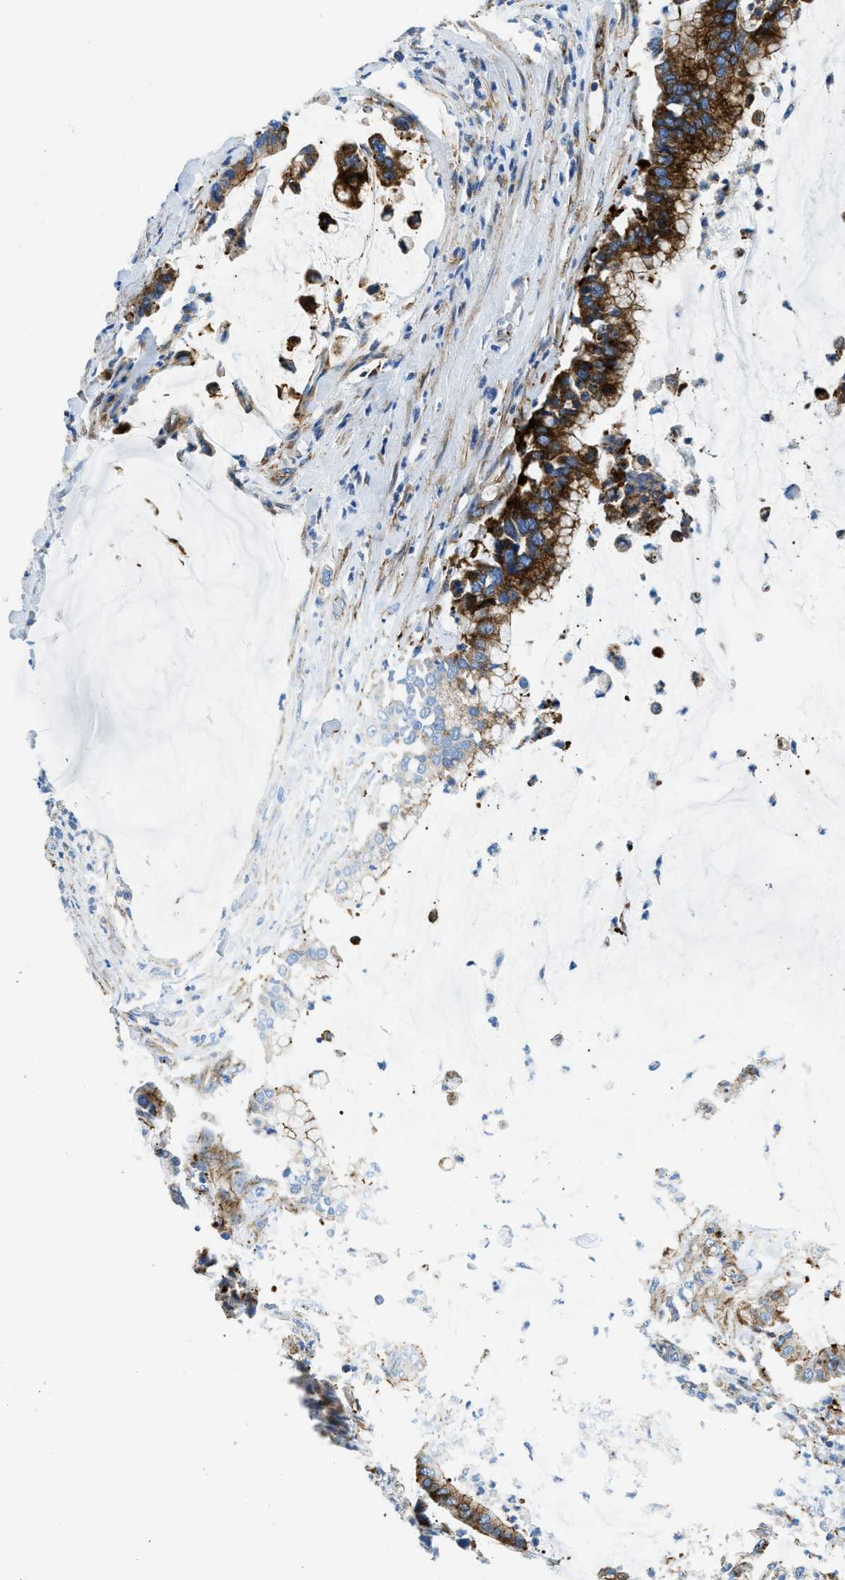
{"staining": {"intensity": "strong", "quantity": ">75%", "location": "cytoplasmic/membranous"}, "tissue": "pancreatic cancer", "cell_type": "Tumor cells", "image_type": "cancer", "snomed": [{"axis": "morphology", "description": "Adenocarcinoma, NOS"}, {"axis": "topography", "description": "Pancreas"}], "caption": "DAB (3,3'-diaminobenzidine) immunohistochemical staining of adenocarcinoma (pancreatic) reveals strong cytoplasmic/membranous protein positivity in approximately >75% of tumor cells. The staining was performed using DAB to visualize the protein expression in brown, while the nuclei were stained in blue with hematoxylin (Magnification: 20x).", "gene": "CUTA", "patient": {"sex": "male", "age": 41}}